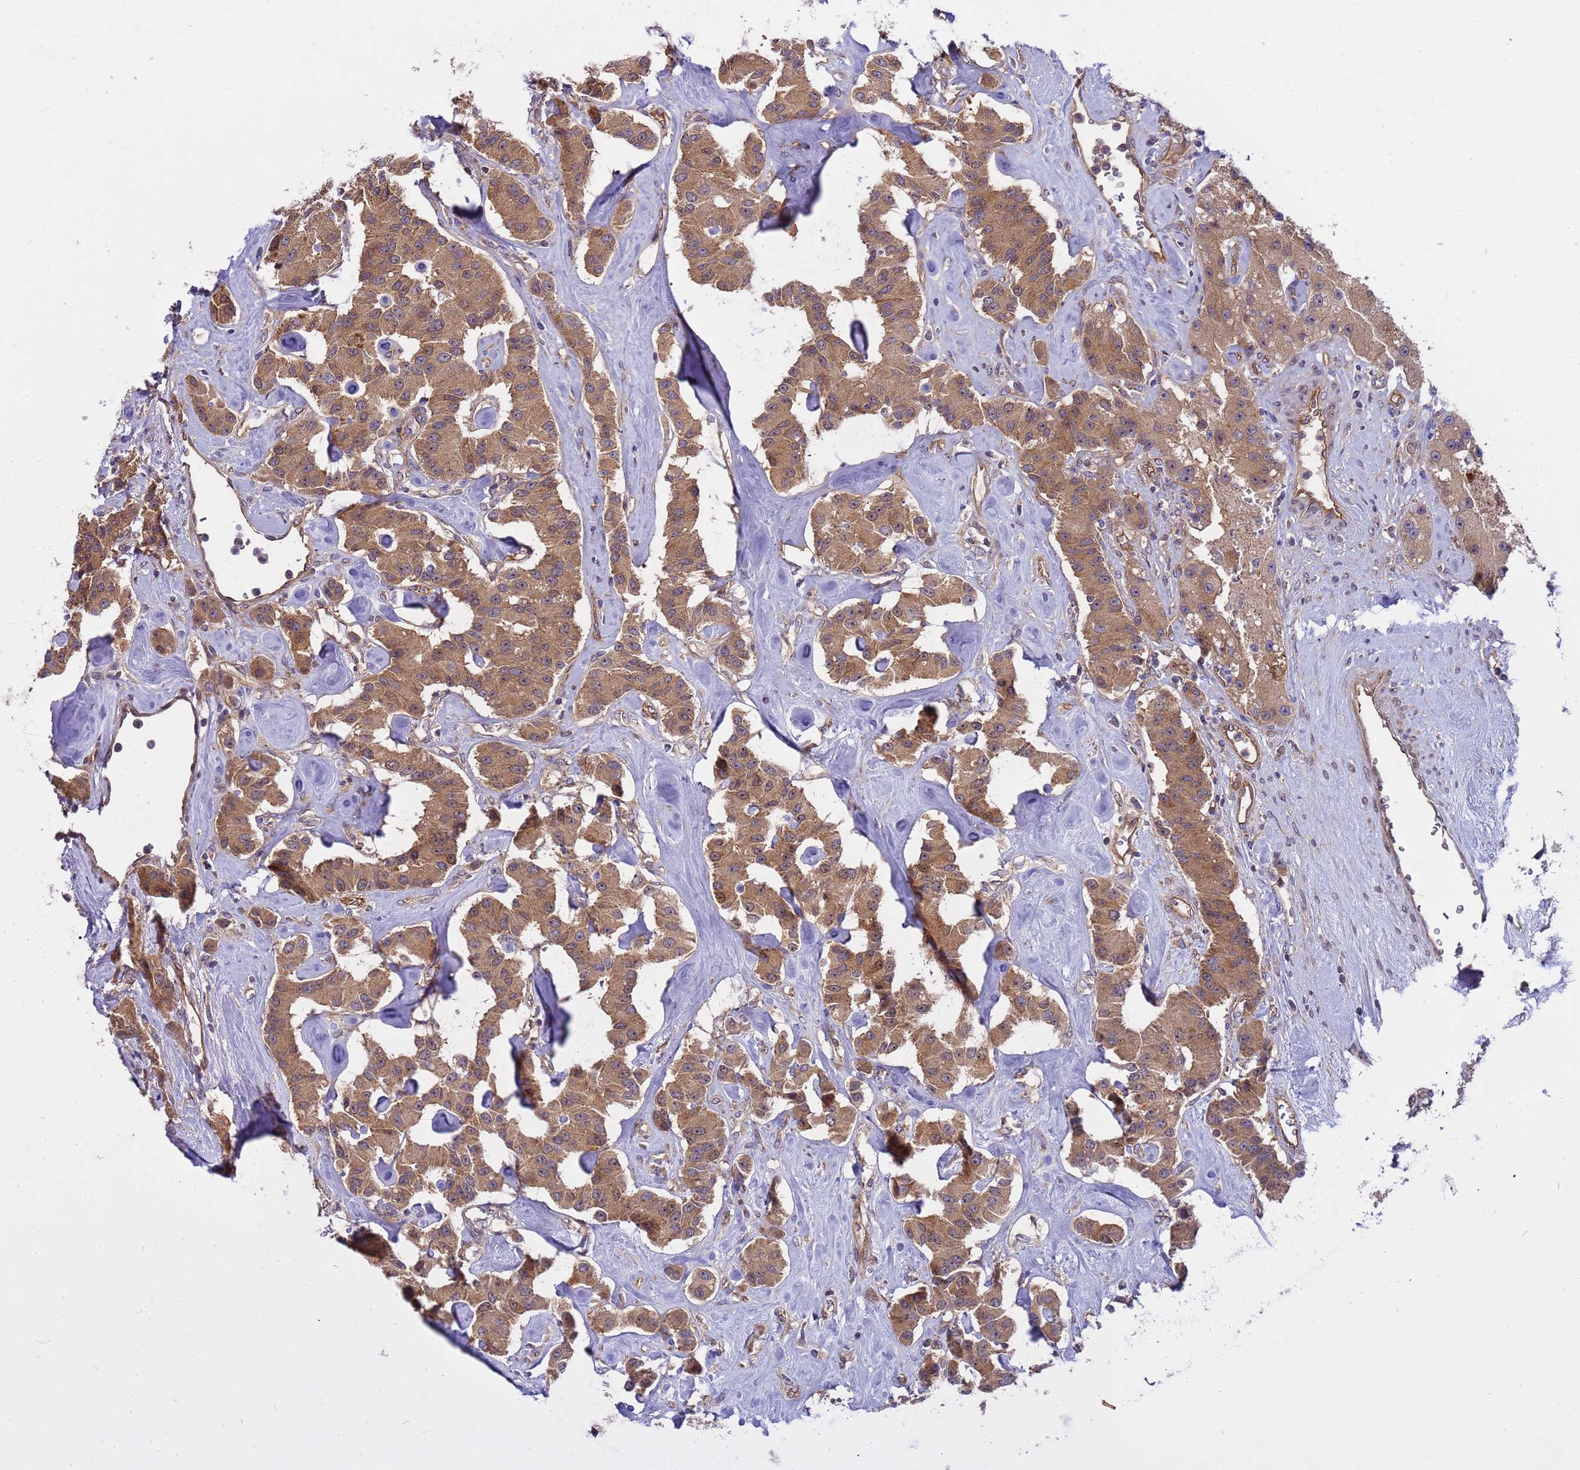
{"staining": {"intensity": "moderate", "quantity": ">75%", "location": "cytoplasmic/membranous"}, "tissue": "carcinoid", "cell_type": "Tumor cells", "image_type": "cancer", "snomed": [{"axis": "morphology", "description": "Carcinoid, malignant, NOS"}, {"axis": "topography", "description": "Pancreas"}], "caption": "Immunohistochemical staining of human carcinoid reveals medium levels of moderate cytoplasmic/membranous positivity in about >75% of tumor cells.", "gene": "SMCO3", "patient": {"sex": "male", "age": 41}}